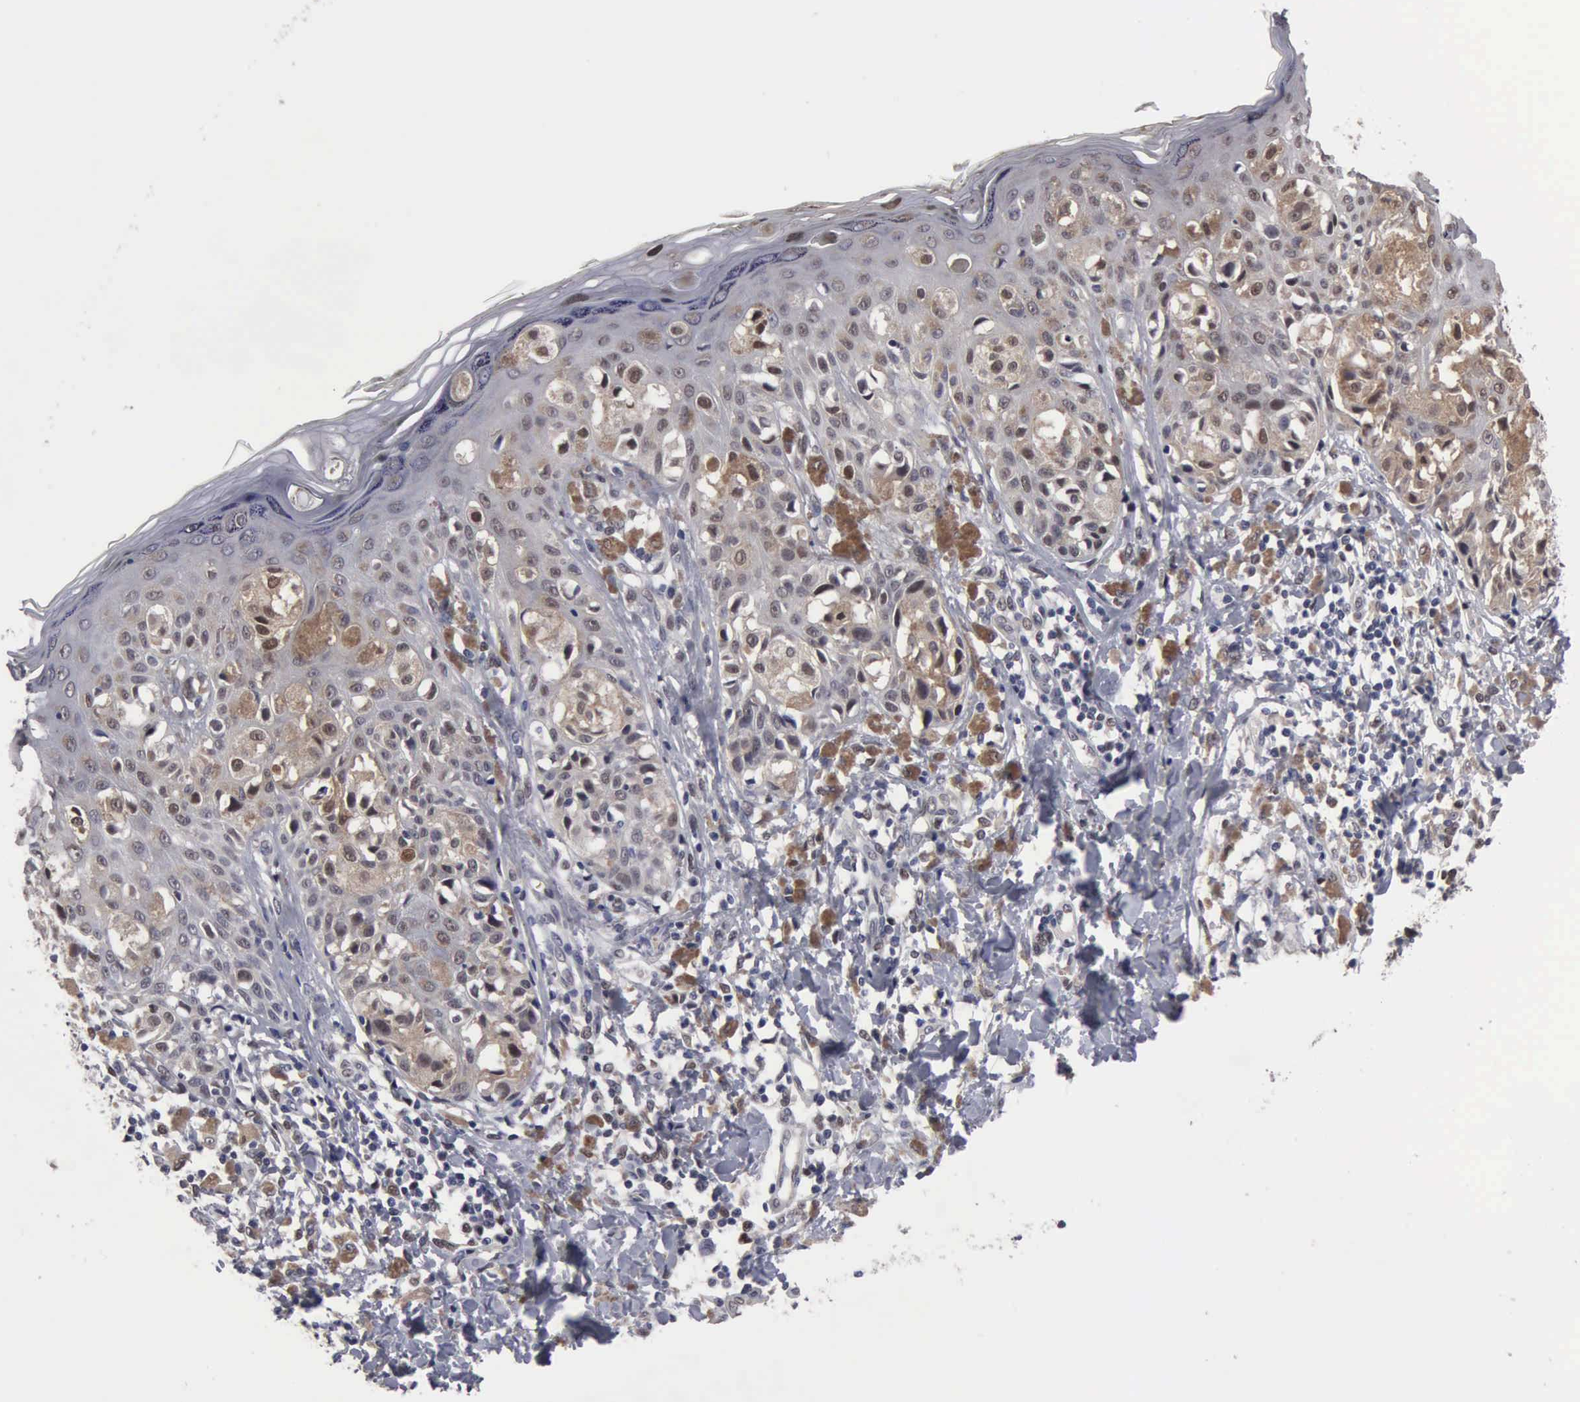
{"staining": {"intensity": "weak", "quantity": "25%-75%", "location": "cytoplasmic/membranous,nuclear"}, "tissue": "melanoma", "cell_type": "Tumor cells", "image_type": "cancer", "snomed": [{"axis": "morphology", "description": "Malignant melanoma, NOS"}, {"axis": "topography", "description": "Skin"}], "caption": "Protein staining of malignant melanoma tissue displays weak cytoplasmic/membranous and nuclear staining in about 25%-75% of tumor cells.", "gene": "ZBTB33", "patient": {"sex": "female", "age": 55}}